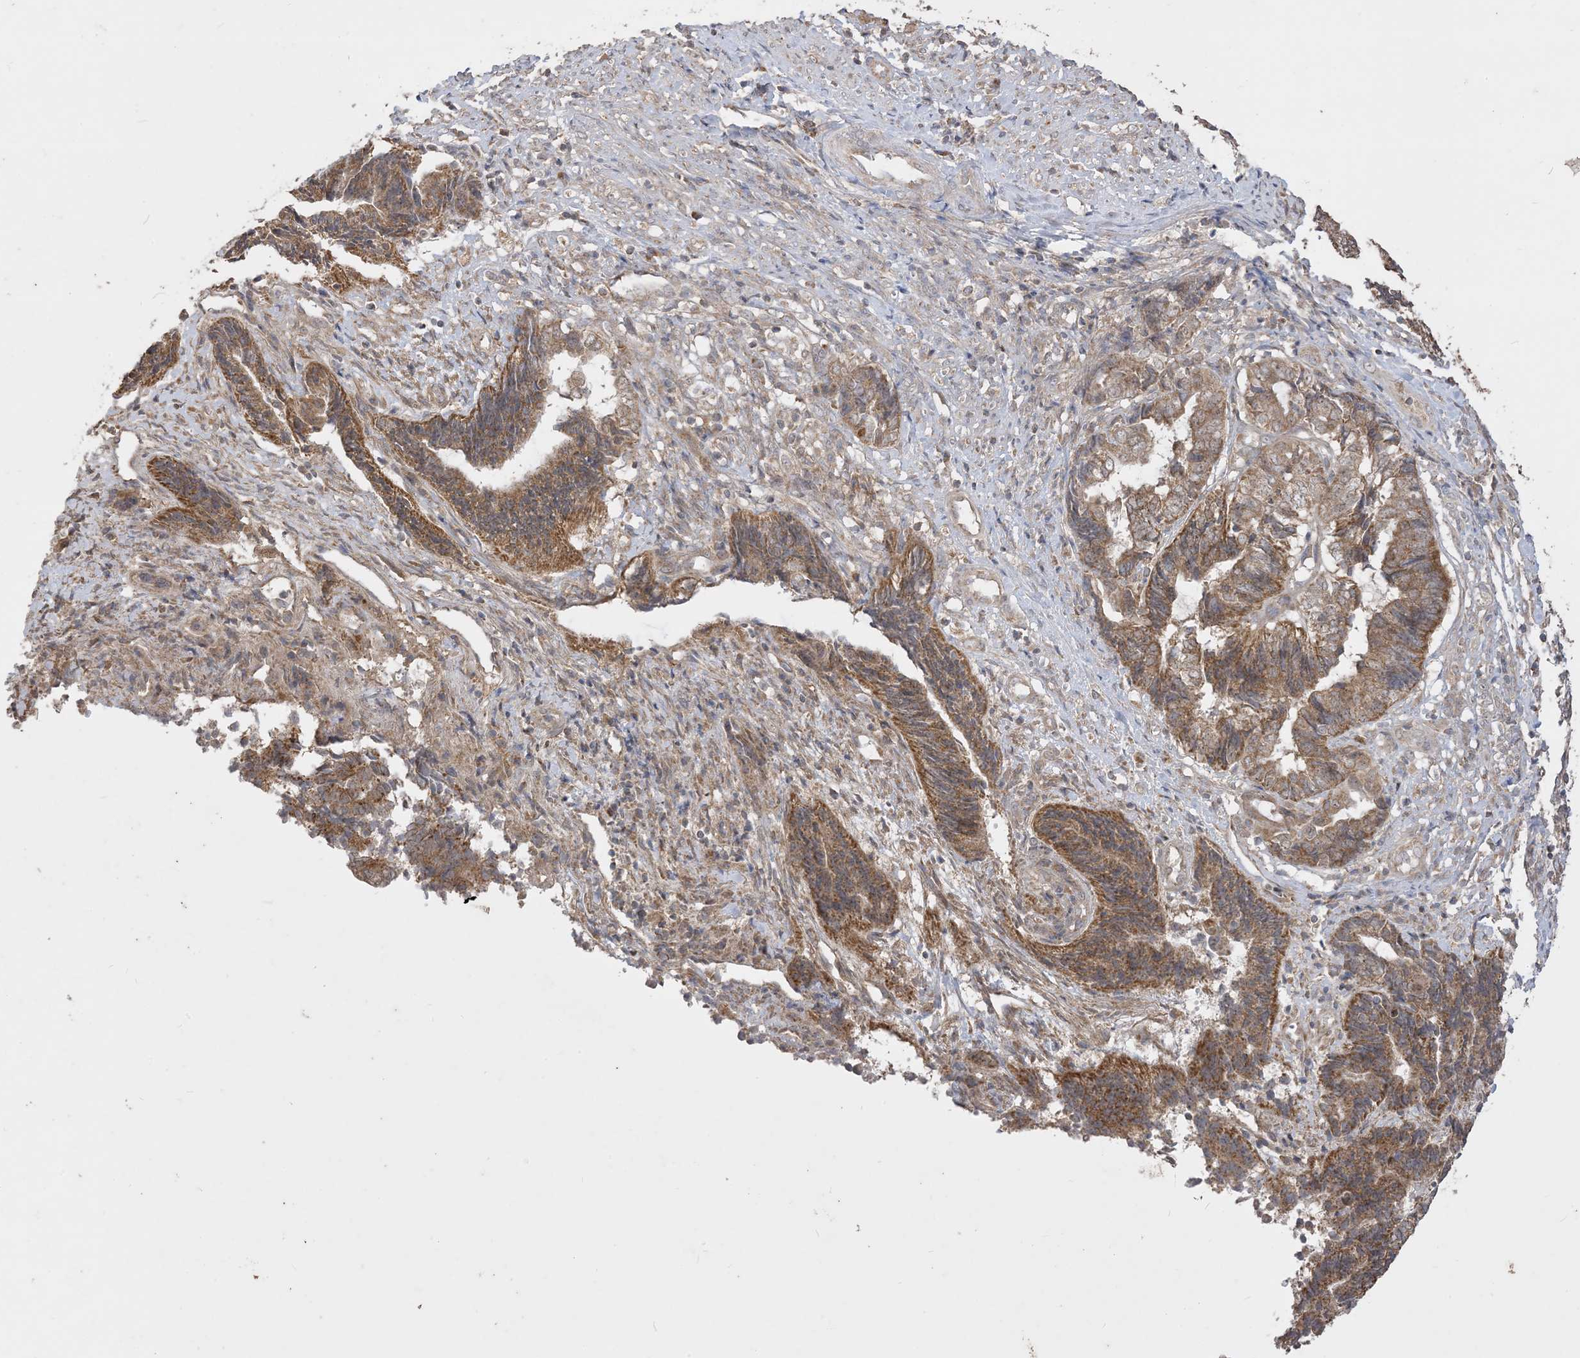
{"staining": {"intensity": "strong", "quantity": ">75%", "location": "cytoplasmic/membranous"}, "tissue": "endometrial cancer", "cell_type": "Tumor cells", "image_type": "cancer", "snomed": [{"axis": "morphology", "description": "Adenocarcinoma, NOS"}, {"axis": "topography", "description": "Uterus"}, {"axis": "topography", "description": "Endometrium"}], "caption": "The micrograph displays staining of endometrial cancer, revealing strong cytoplasmic/membranous protein staining (brown color) within tumor cells.", "gene": "SIRT3", "patient": {"sex": "female", "age": 70}}